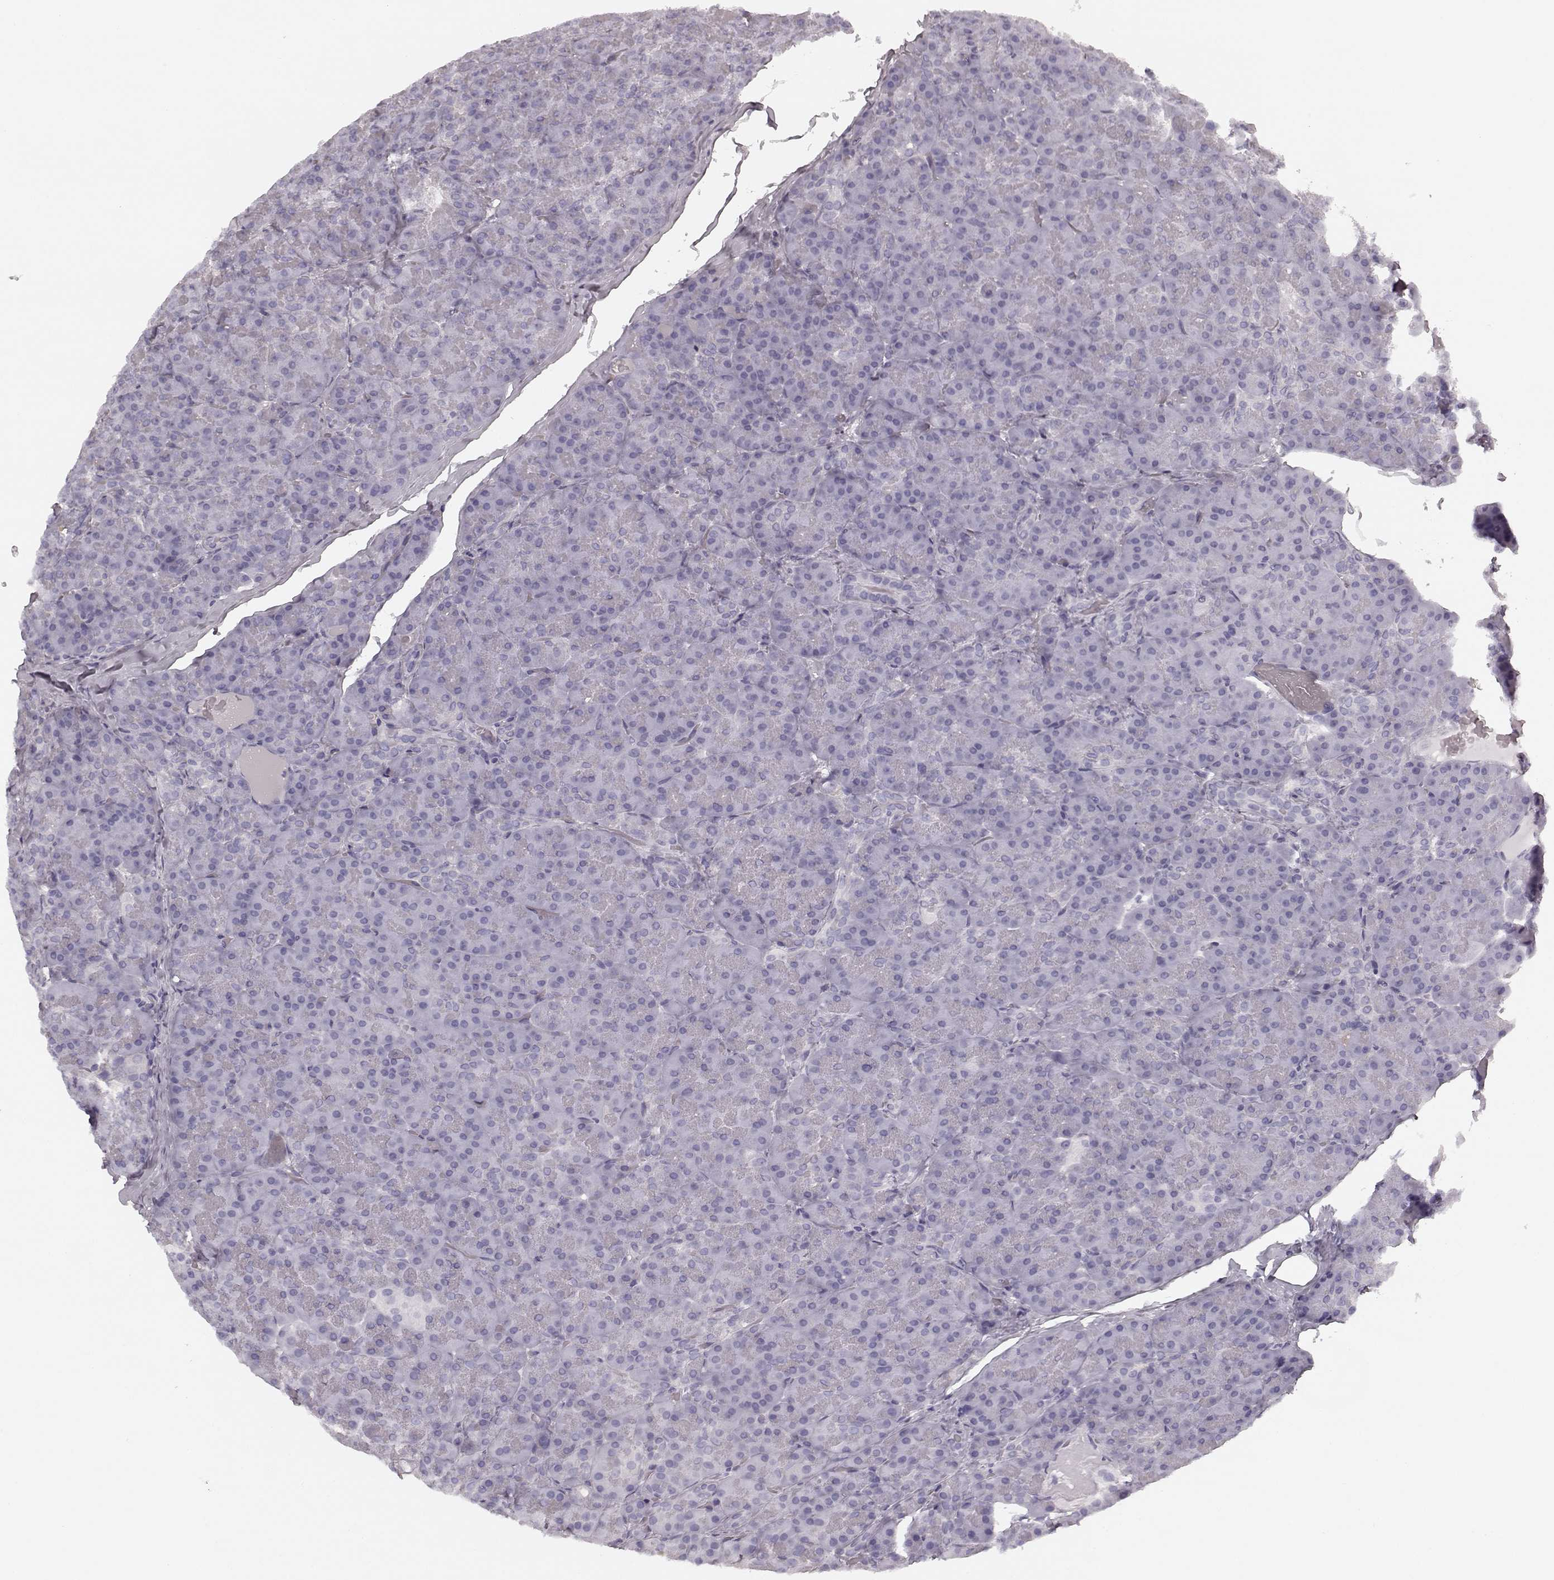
{"staining": {"intensity": "negative", "quantity": "none", "location": "none"}, "tissue": "pancreas", "cell_type": "Exocrine glandular cells", "image_type": "normal", "snomed": [{"axis": "morphology", "description": "Normal tissue, NOS"}, {"axis": "topography", "description": "Pancreas"}], "caption": "Immunohistochemistry (IHC) histopathology image of benign pancreas stained for a protein (brown), which displays no positivity in exocrine glandular cells.", "gene": "TMPRSS15", "patient": {"sex": "male", "age": 57}}